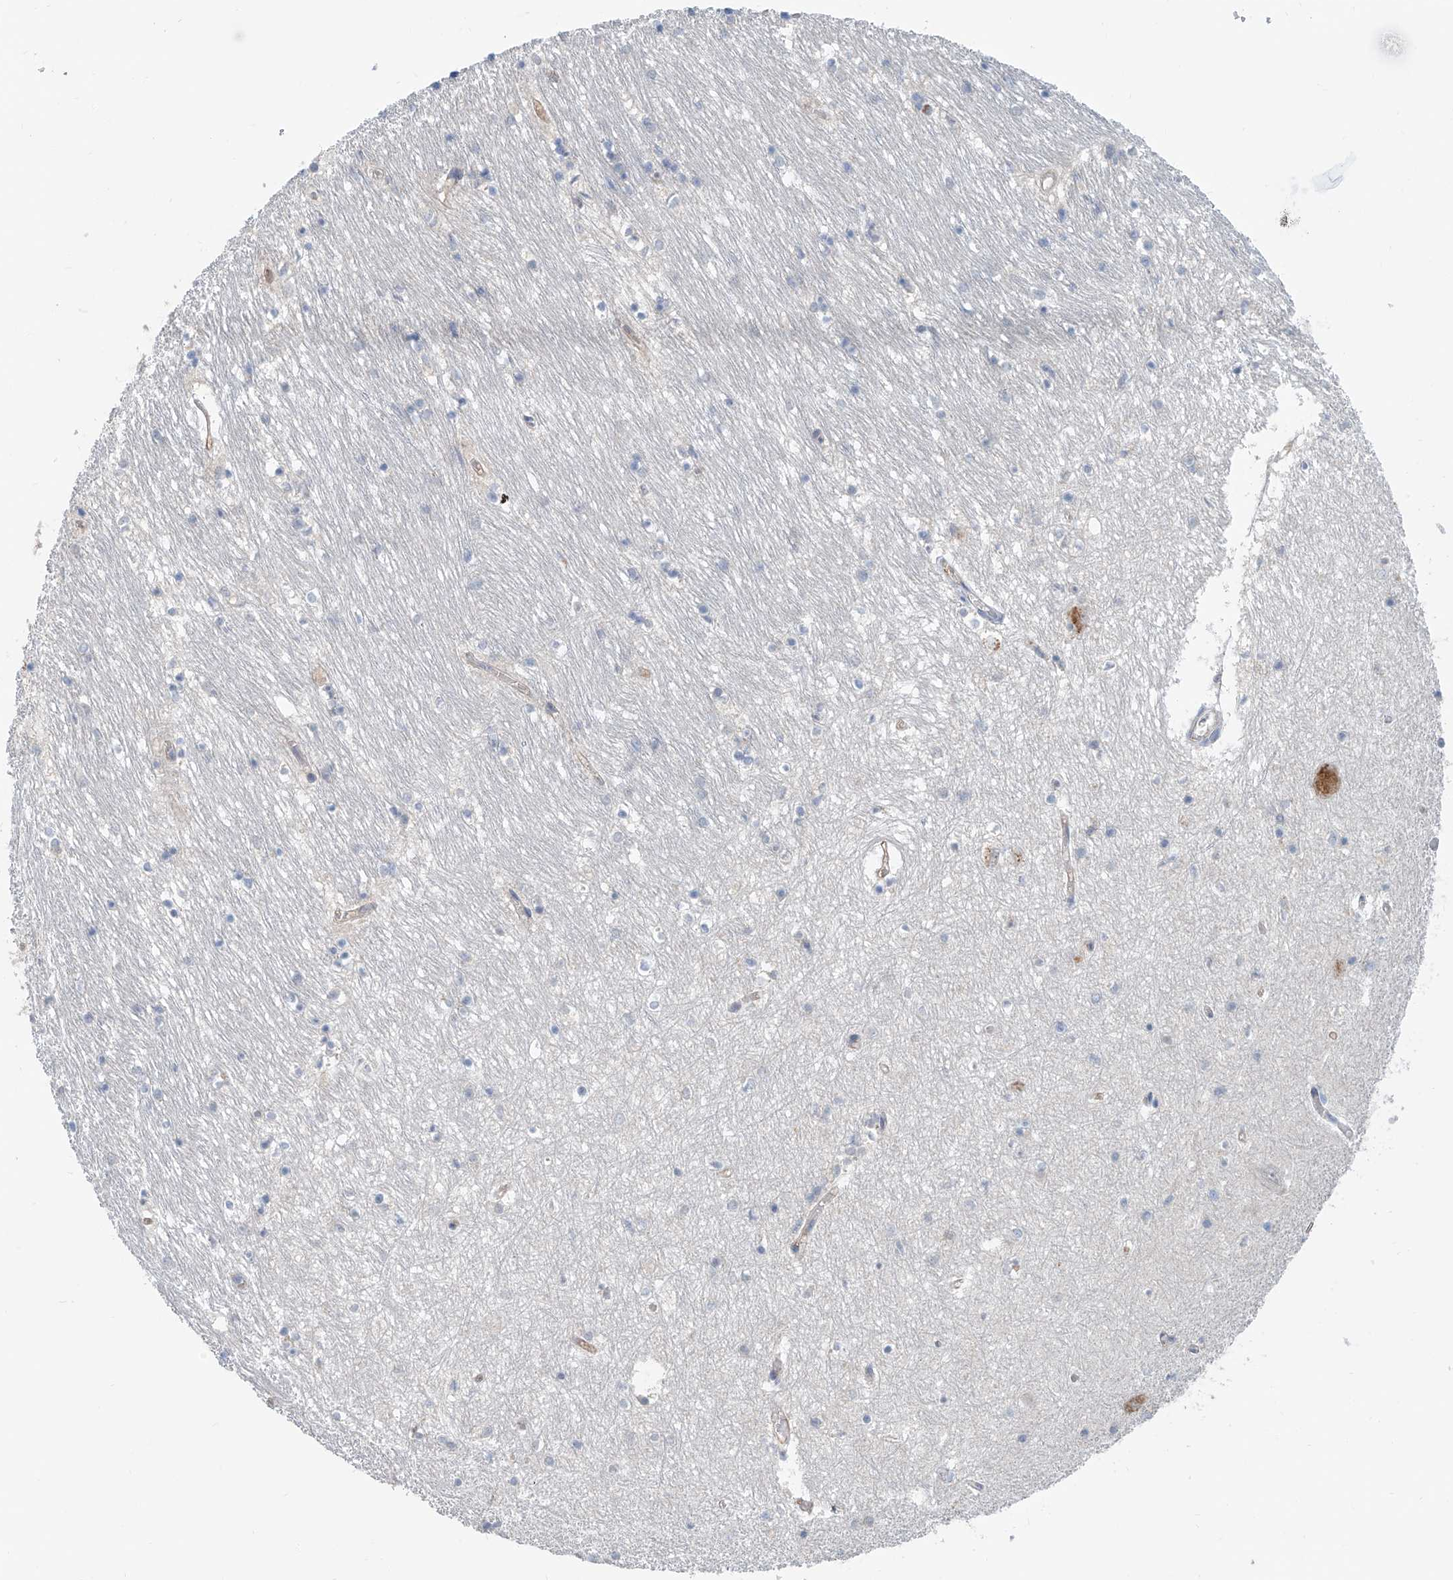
{"staining": {"intensity": "negative", "quantity": "none", "location": "none"}, "tissue": "hippocampus", "cell_type": "Glial cells", "image_type": "normal", "snomed": [{"axis": "morphology", "description": "Normal tissue, NOS"}, {"axis": "topography", "description": "Hippocampus"}], "caption": "Glial cells show no significant expression in unremarkable hippocampus. Brightfield microscopy of IHC stained with DAB (brown) and hematoxylin (blue), captured at high magnification.", "gene": "KCNK10", "patient": {"sex": "male", "age": 70}}